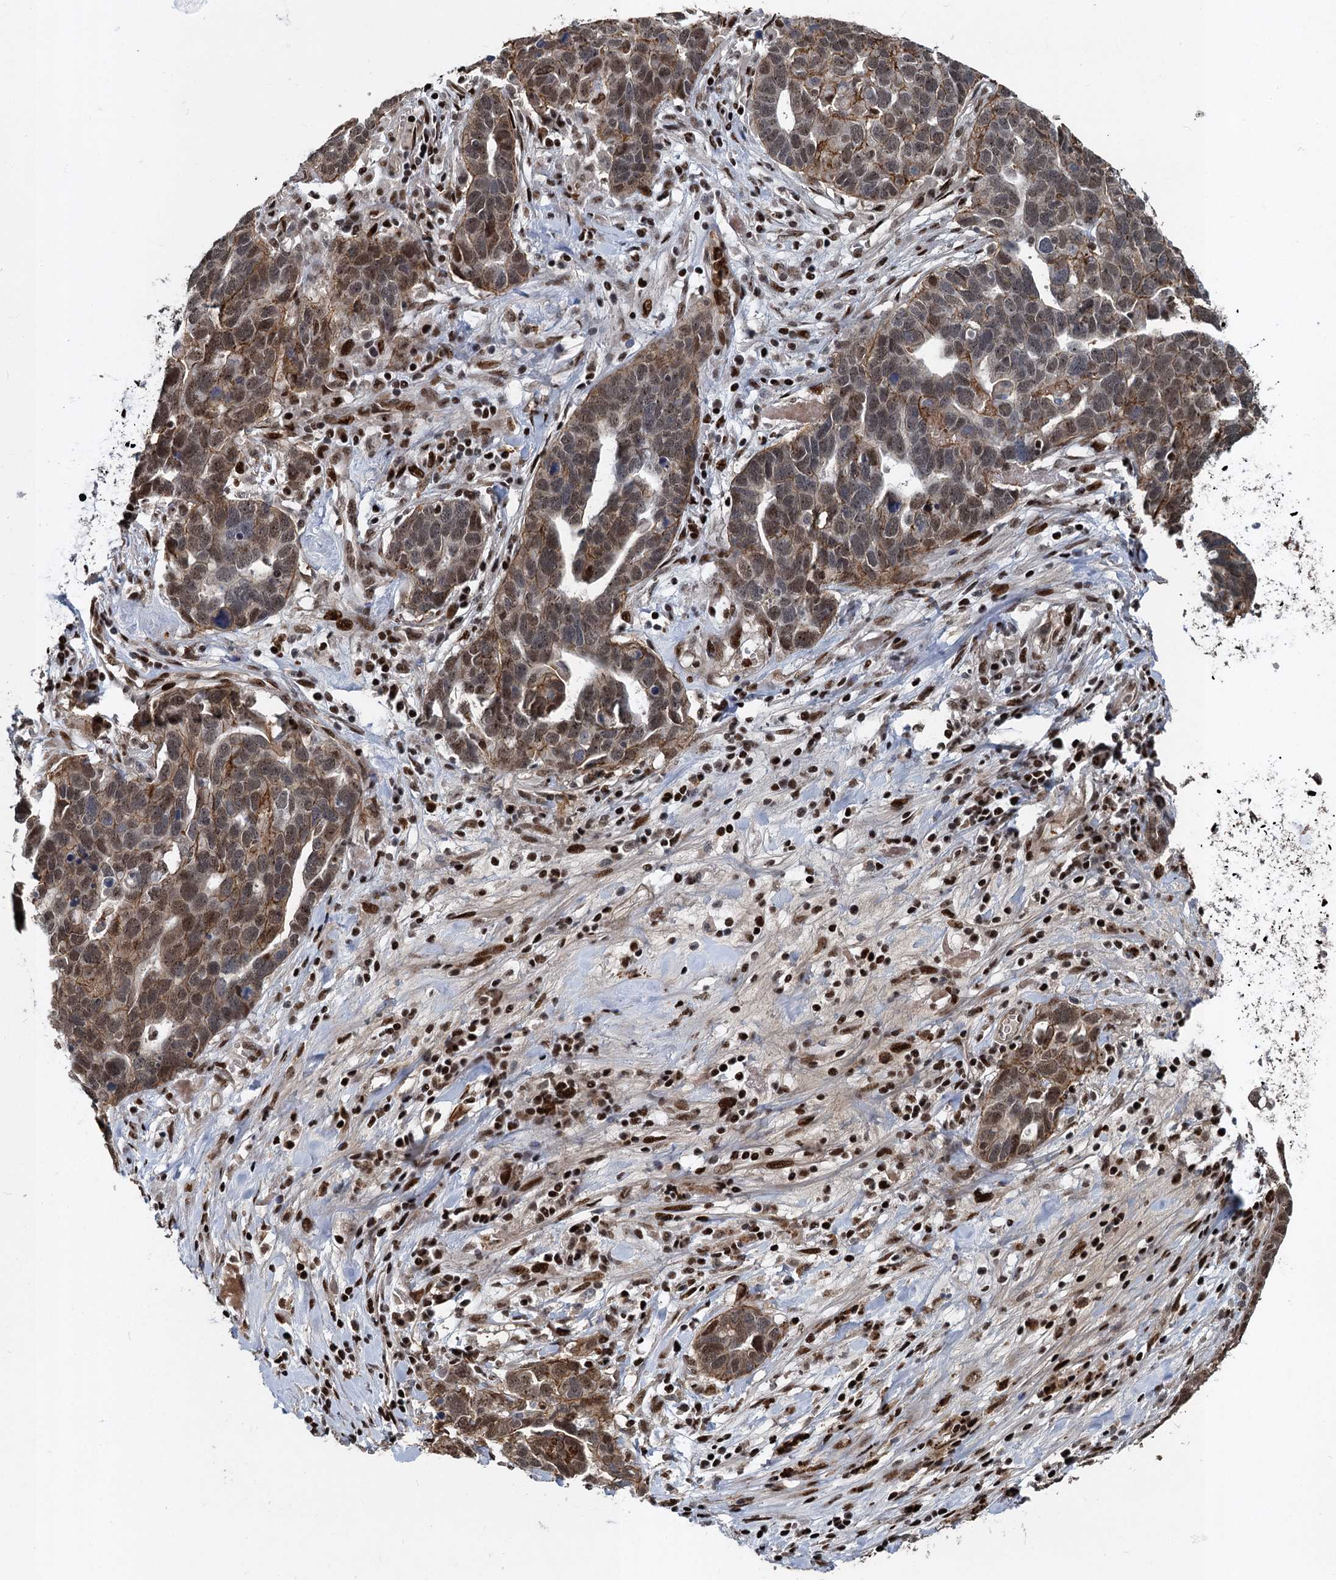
{"staining": {"intensity": "moderate", "quantity": ">75%", "location": "cytoplasmic/membranous,nuclear"}, "tissue": "ovarian cancer", "cell_type": "Tumor cells", "image_type": "cancer", "snomed": [{"axis": "morphology", "description": "Cystadenocarcinoma, serous, NOS"}, {"axis": "topography", "description": "Ovary"}], "caption": "This is an image of IHC staining of serous cystadenocarcinoma (ovarian), which shows moderate staining in the cytoplasmic/membranous and nuclear of tumor cells.", "gene": "ANKRD49", "patient": {"sex": "female", "age": 54}}